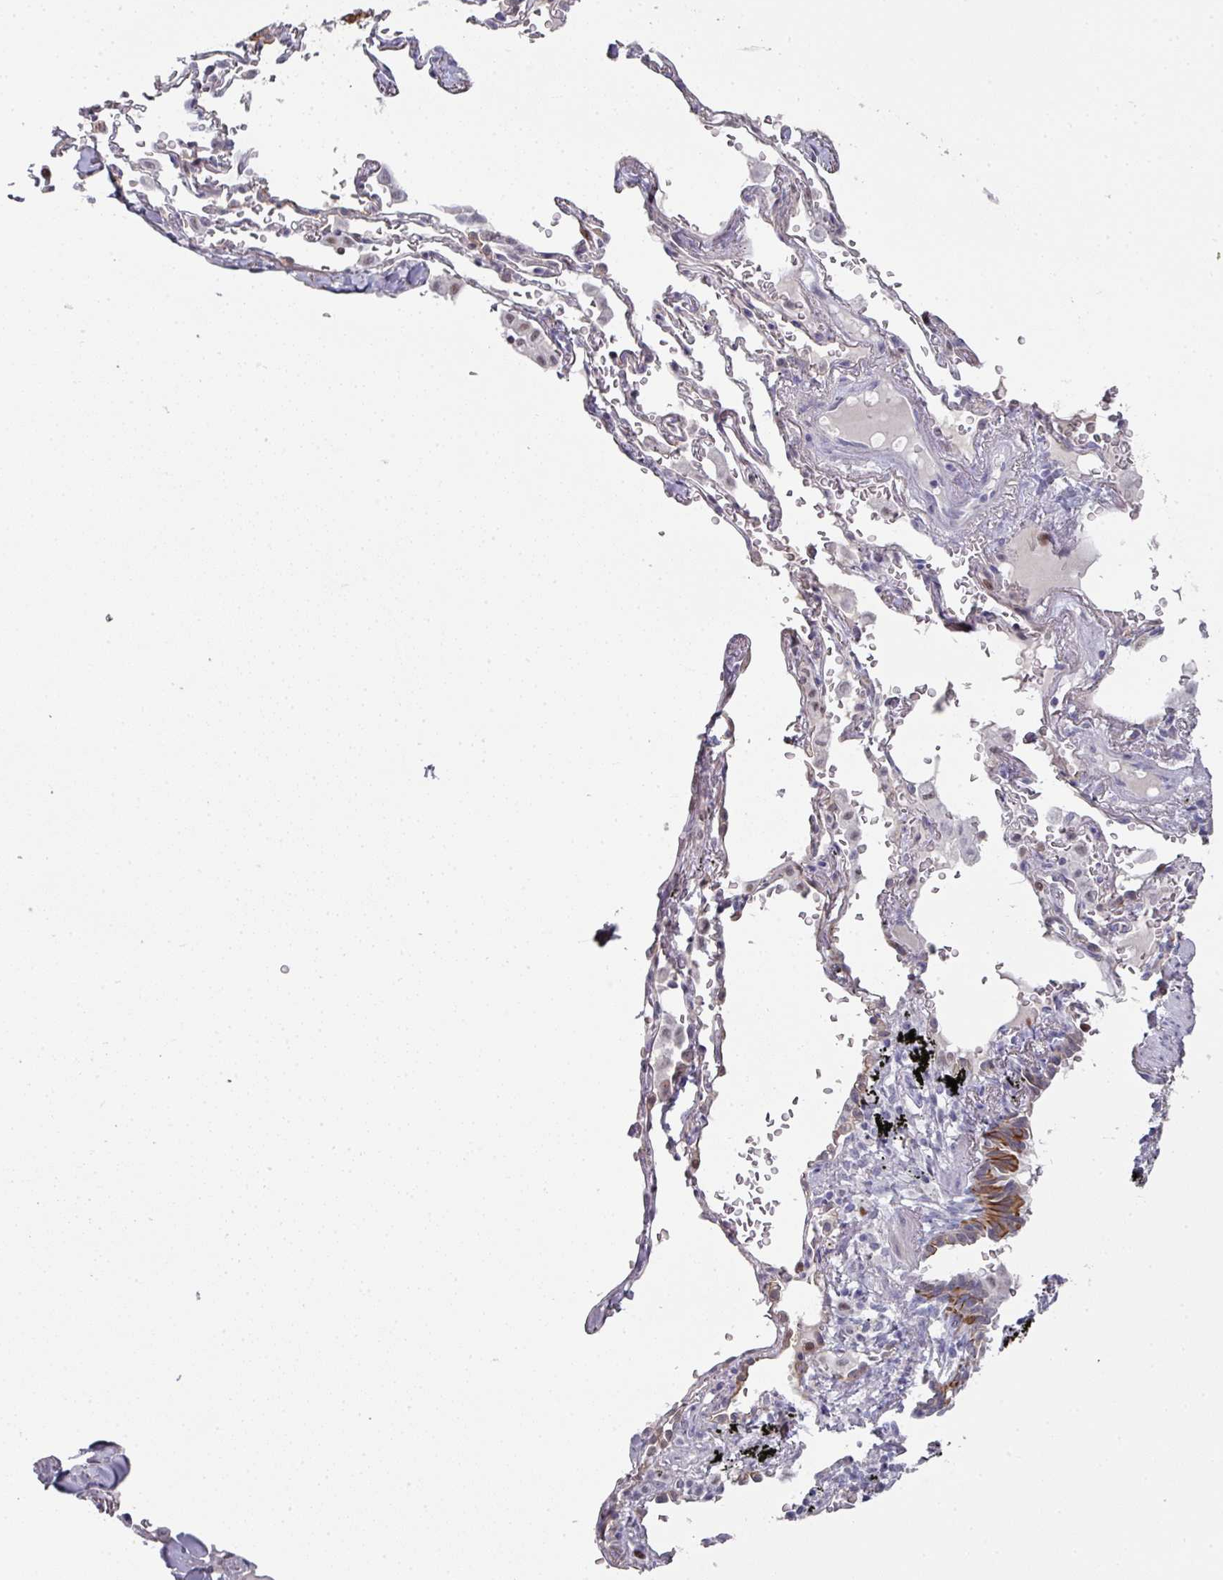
{"staining": {"intensity": "negative", "quantity": "none", "location": "none"}, "tissue": "soft tissue", "cell_type": "Fibroblasts", "image_type": "normal", "snomed": [{"axis": "morphology", "description": "Normal tissue, NOS"}, {"axis": "topography", "description": "Cartilage tissue"}, {"axis": "topography", "description": "Bronchus"}], "caption": "Immunohistochemical staining of unremarkable soft tissue displays no significant staining in fibroblasts.", "gene": "GTF2H3", "patient": {"sex": "female", "age": 72}}